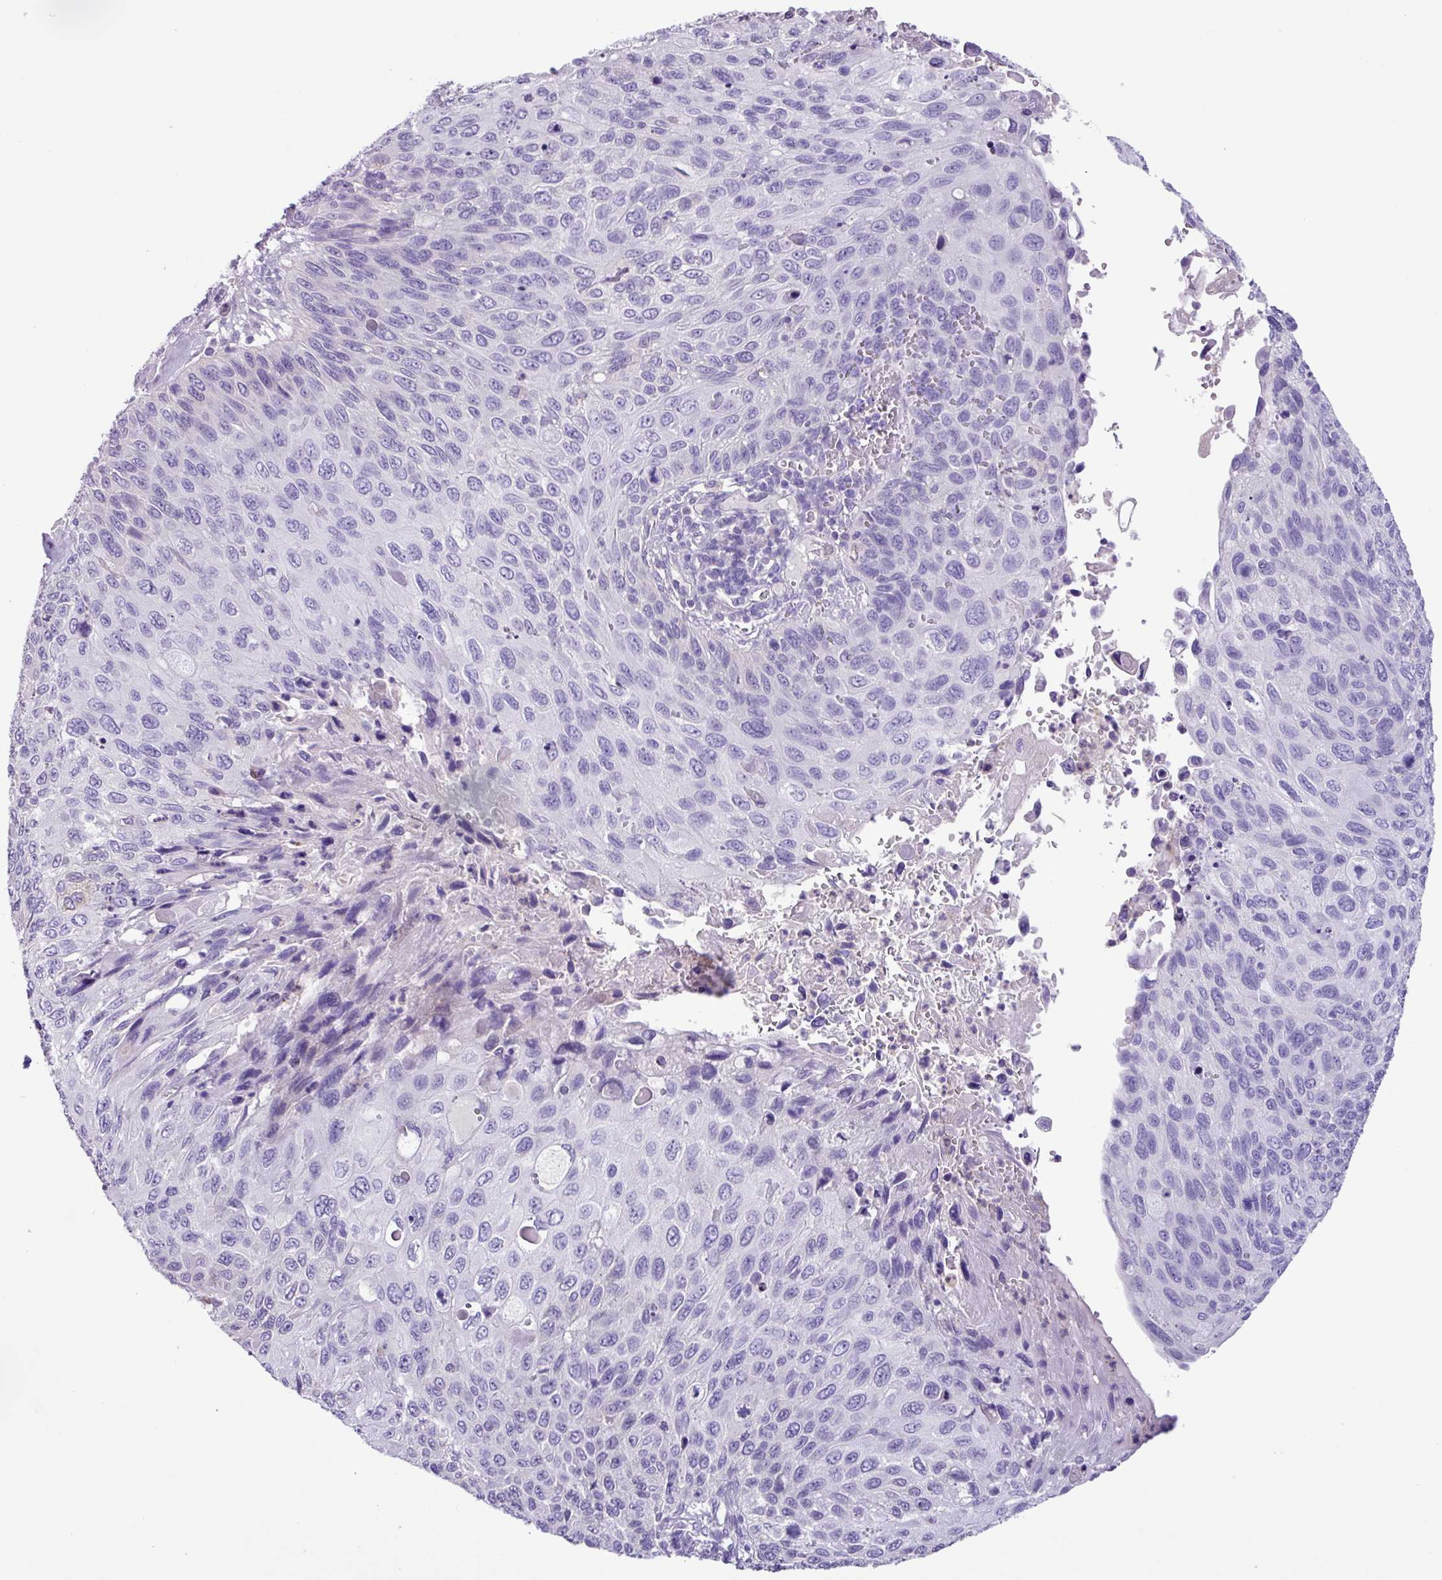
{"staining": {"intensity": "negative", "quantity": "none", "location": "none"}, "tissue": "cervical cancer", "cell_type": "Tumor cells", "image_type": "cancer", "snomed": [{"axis": "morphology", "description": "Squamous cell carcinoma, NOS"}, {"axis": "topography", "description": "Cervix"}], "caption": "Tumor cells show no significant expression in cervical cancer. (Stains: DAB IHC with hematoxylin counter stain, Microscopy: brightfield microscopy at high magnification).", "gene": "CYSTM1", "patient": {"sex": "female", "age": 70}}